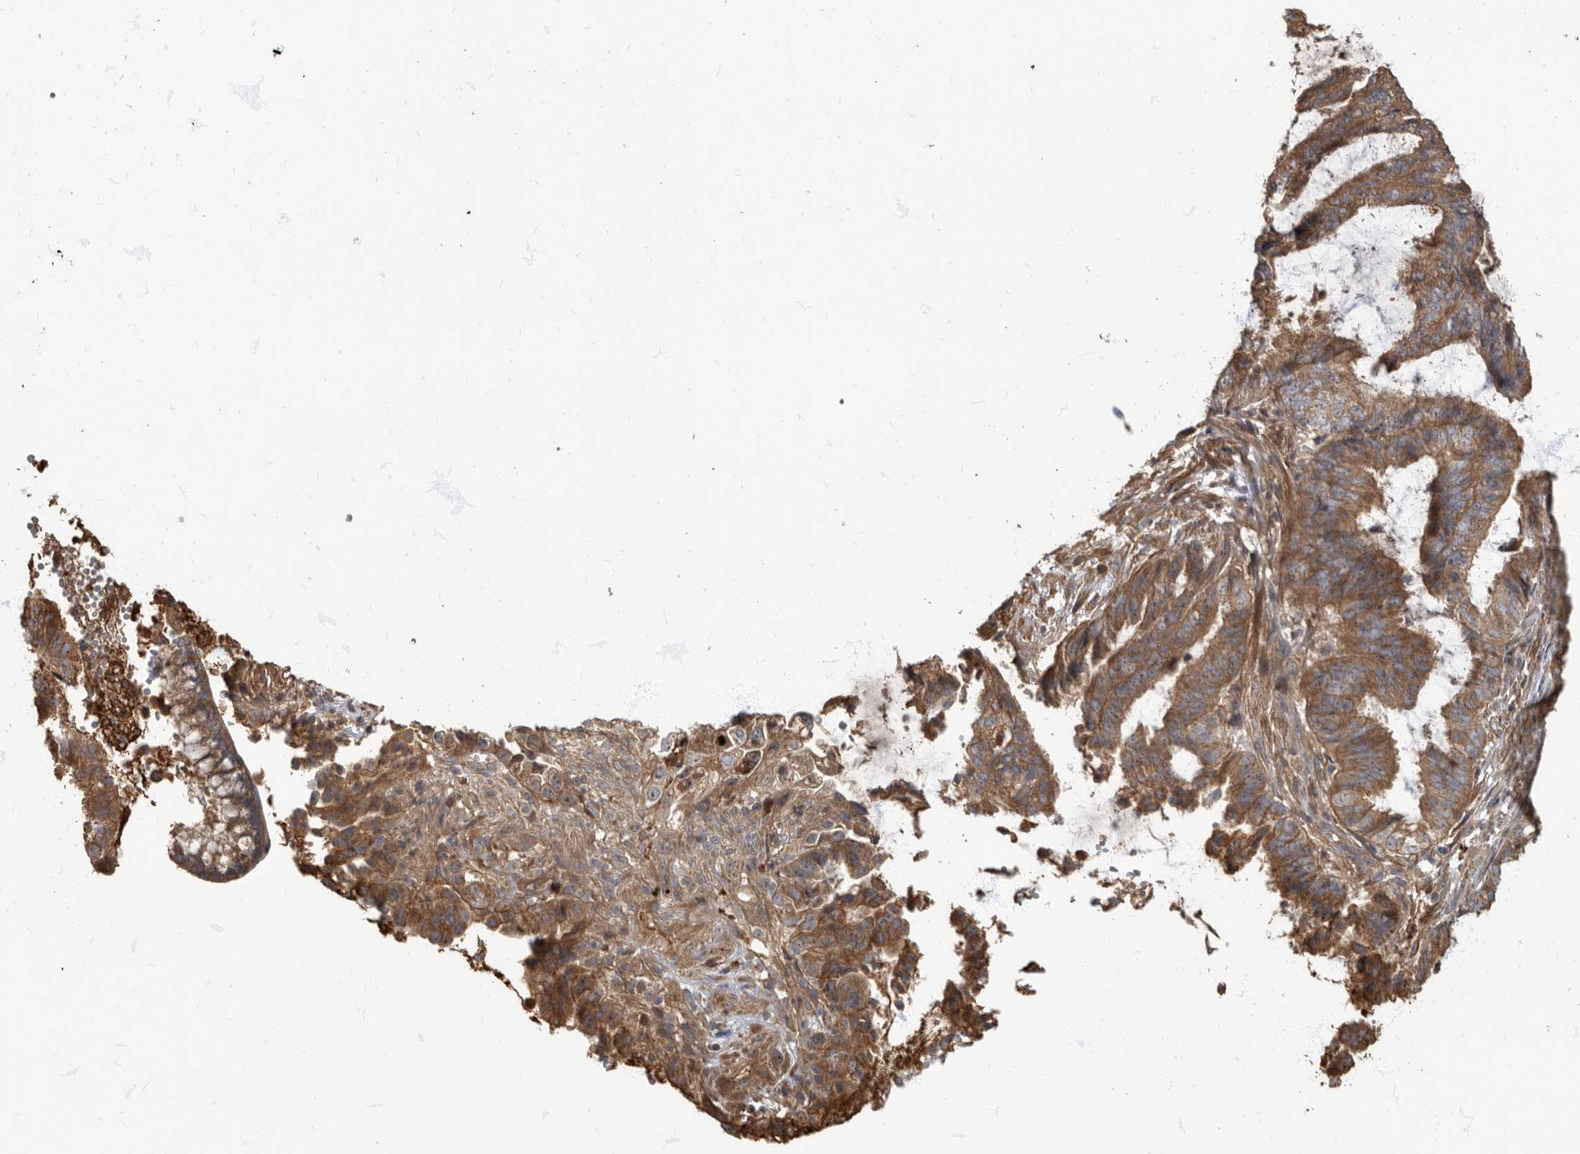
{"staining": {"intensity": "moderate", "quantity": ">75%", "location": "cytoplasmic/membranous"}, "tissue": "endometrial cancer", "cell_type": "Tumor cells", "image_type": "cancer", "snomed": [{"axis": "morphology", "description": "Adenocarcinoma, NOS"}, {"axis": "topography", "description": "Endometrium"}], "caption": "Brown immunohistochemical staining in human endometrial cancer displays moderate cytoplasmic/membranous staining in about >75% of tumor cells.", "gene": "DAAM1", "patient": {"sex": "female", "age": 49}}